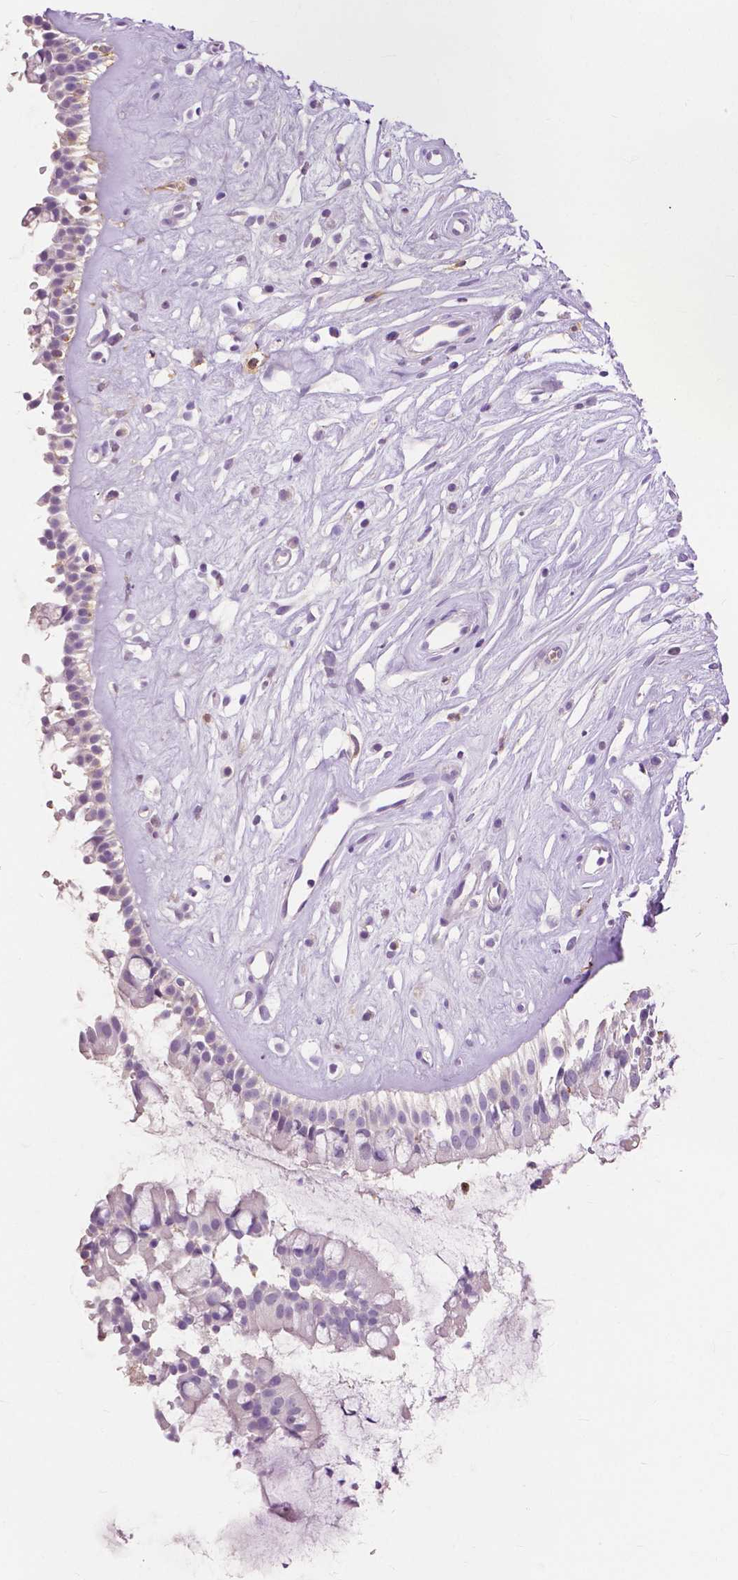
{"staining": {"intensity": "weak", "quantity": "<25%", "location": "cytoplasmic/membranous"}, "tissue": "nasopharynx", "cell_type": "Respiratory epithelial cells", "image_type": "normal", "snomed": [{"axis": "morphology", "description": "Normal tissue, NOS"}, {"axis": "topography", "description": "Nasopharynx"}], "caption": "Photomicrograph shows no significant protein positivity in respiratory epithelial cells of benign nasopharynx. (IHC, brightfield microscopy, high magnification).", "gene": "CXCR2", "patient": {"sex": "male", "age": 32}}